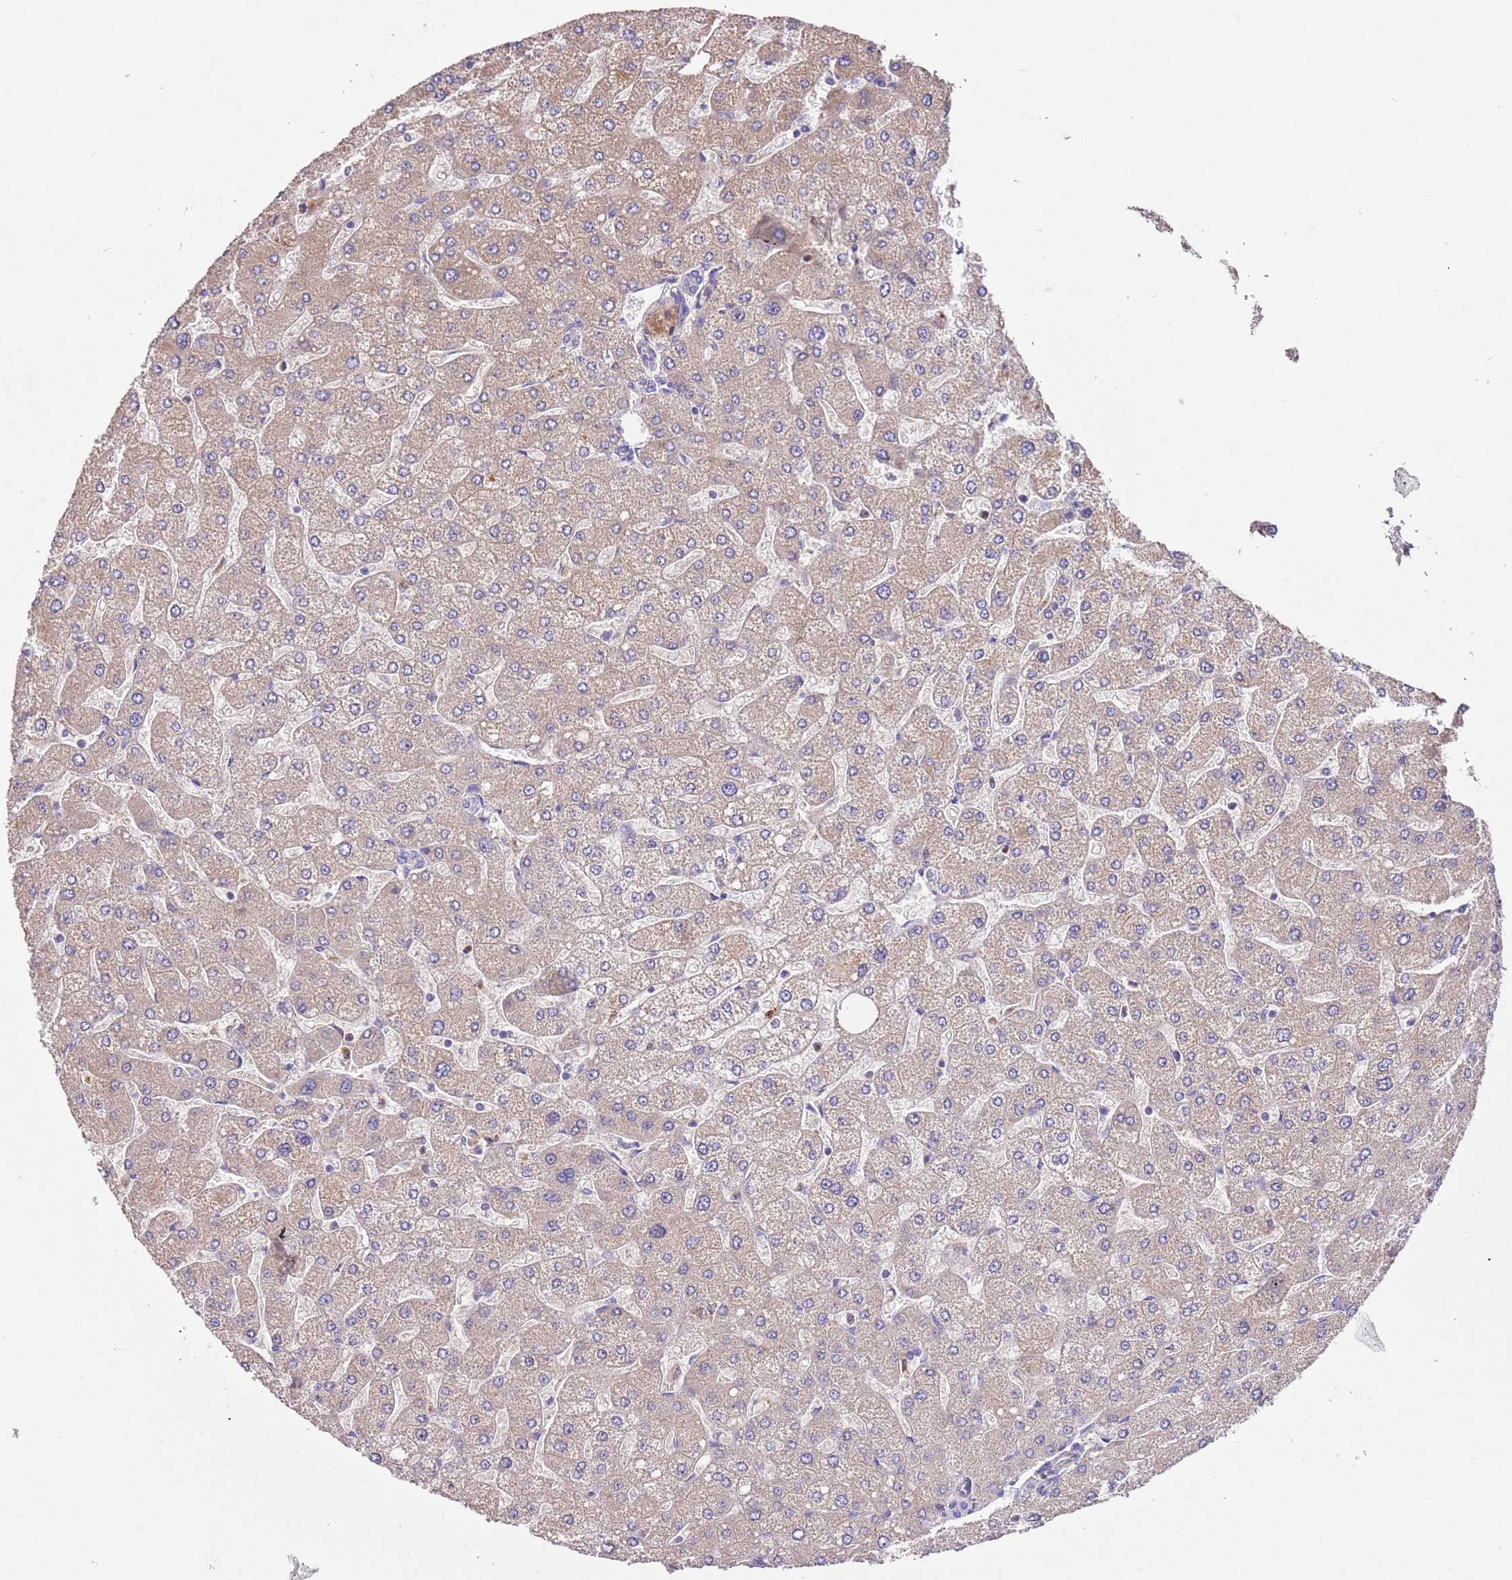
{"staining": {"intensity": "negative", "quantity": "none", "location": "none"}, "tissue": "liver", "cell_type": "Cholangiocytes", "image_type": "normal", "snomed": [{"axis": "morphology", "description": "Normal tissue, NOS"}, {"axis": "topography", "description": "Liver"}], "caption": "Photomicrograph shows no significant protein staining in cholangiocytes of unremarkable liver. (DAB (3,3'-diaminobenzidine) immunohistochemistry (IHC) with hematoxylin counter stain).", "gene": "PIGA", "patient": {"sex": "male", "age": 55}}